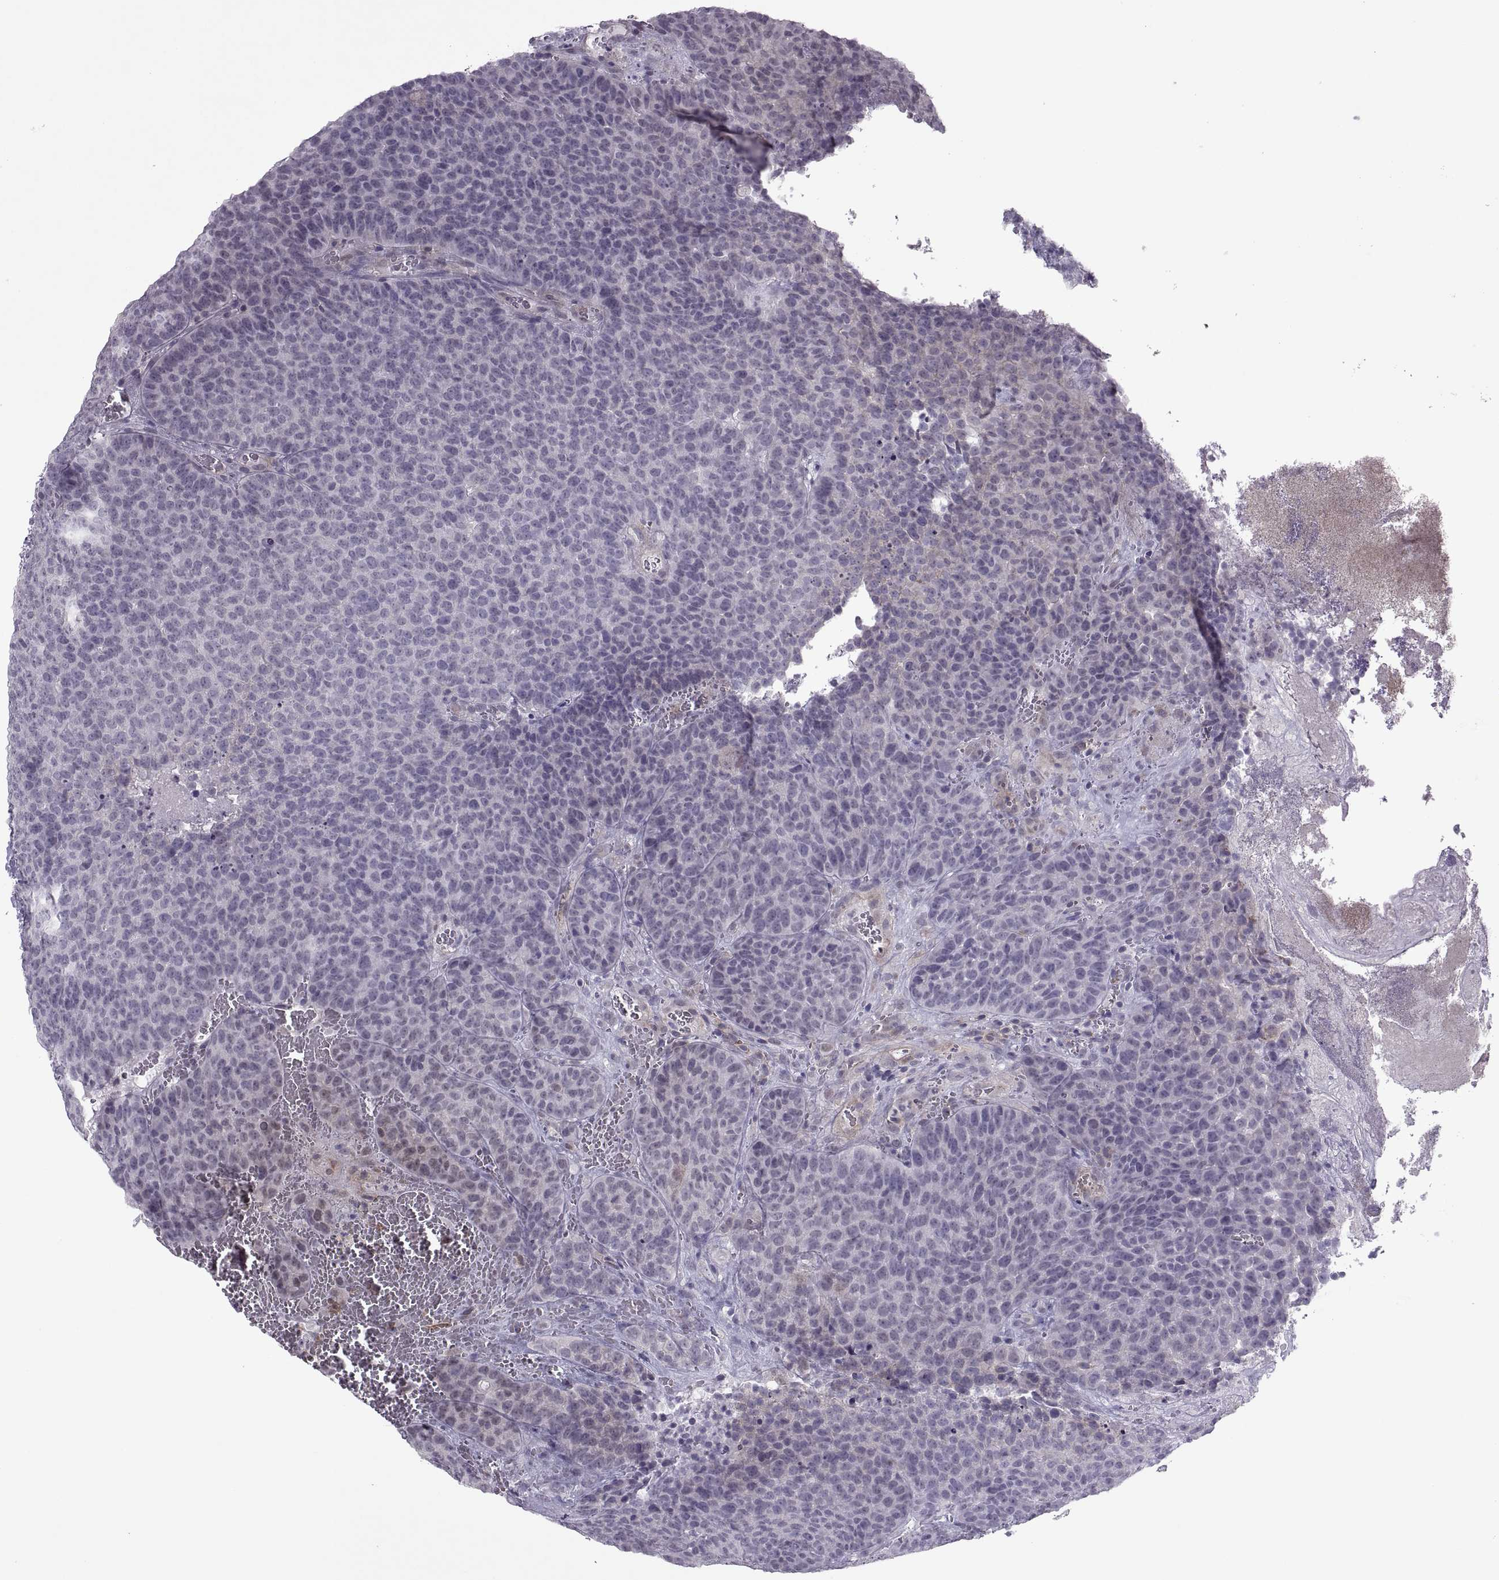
{"staining": {"intensity": "negative", "quantity": "none", "location": "none"}, "tissue": "urothelial cancer", "cell_type": "Tumor cells", "image_type": "cancer", "snomed": [{"axis": "morphology", "description": "Urothelial carcinoma, Low grade"}, {"axis": "topography", "description": "Urinary bladder"}], "caption": "A high-resolution image shows immunohistochemistry staining of low-grade urothelial carcinoma, which displays no significant positivity in tumor cells.", "gene": "ODF3", "patient": {"sex": "female", "age": 62}}